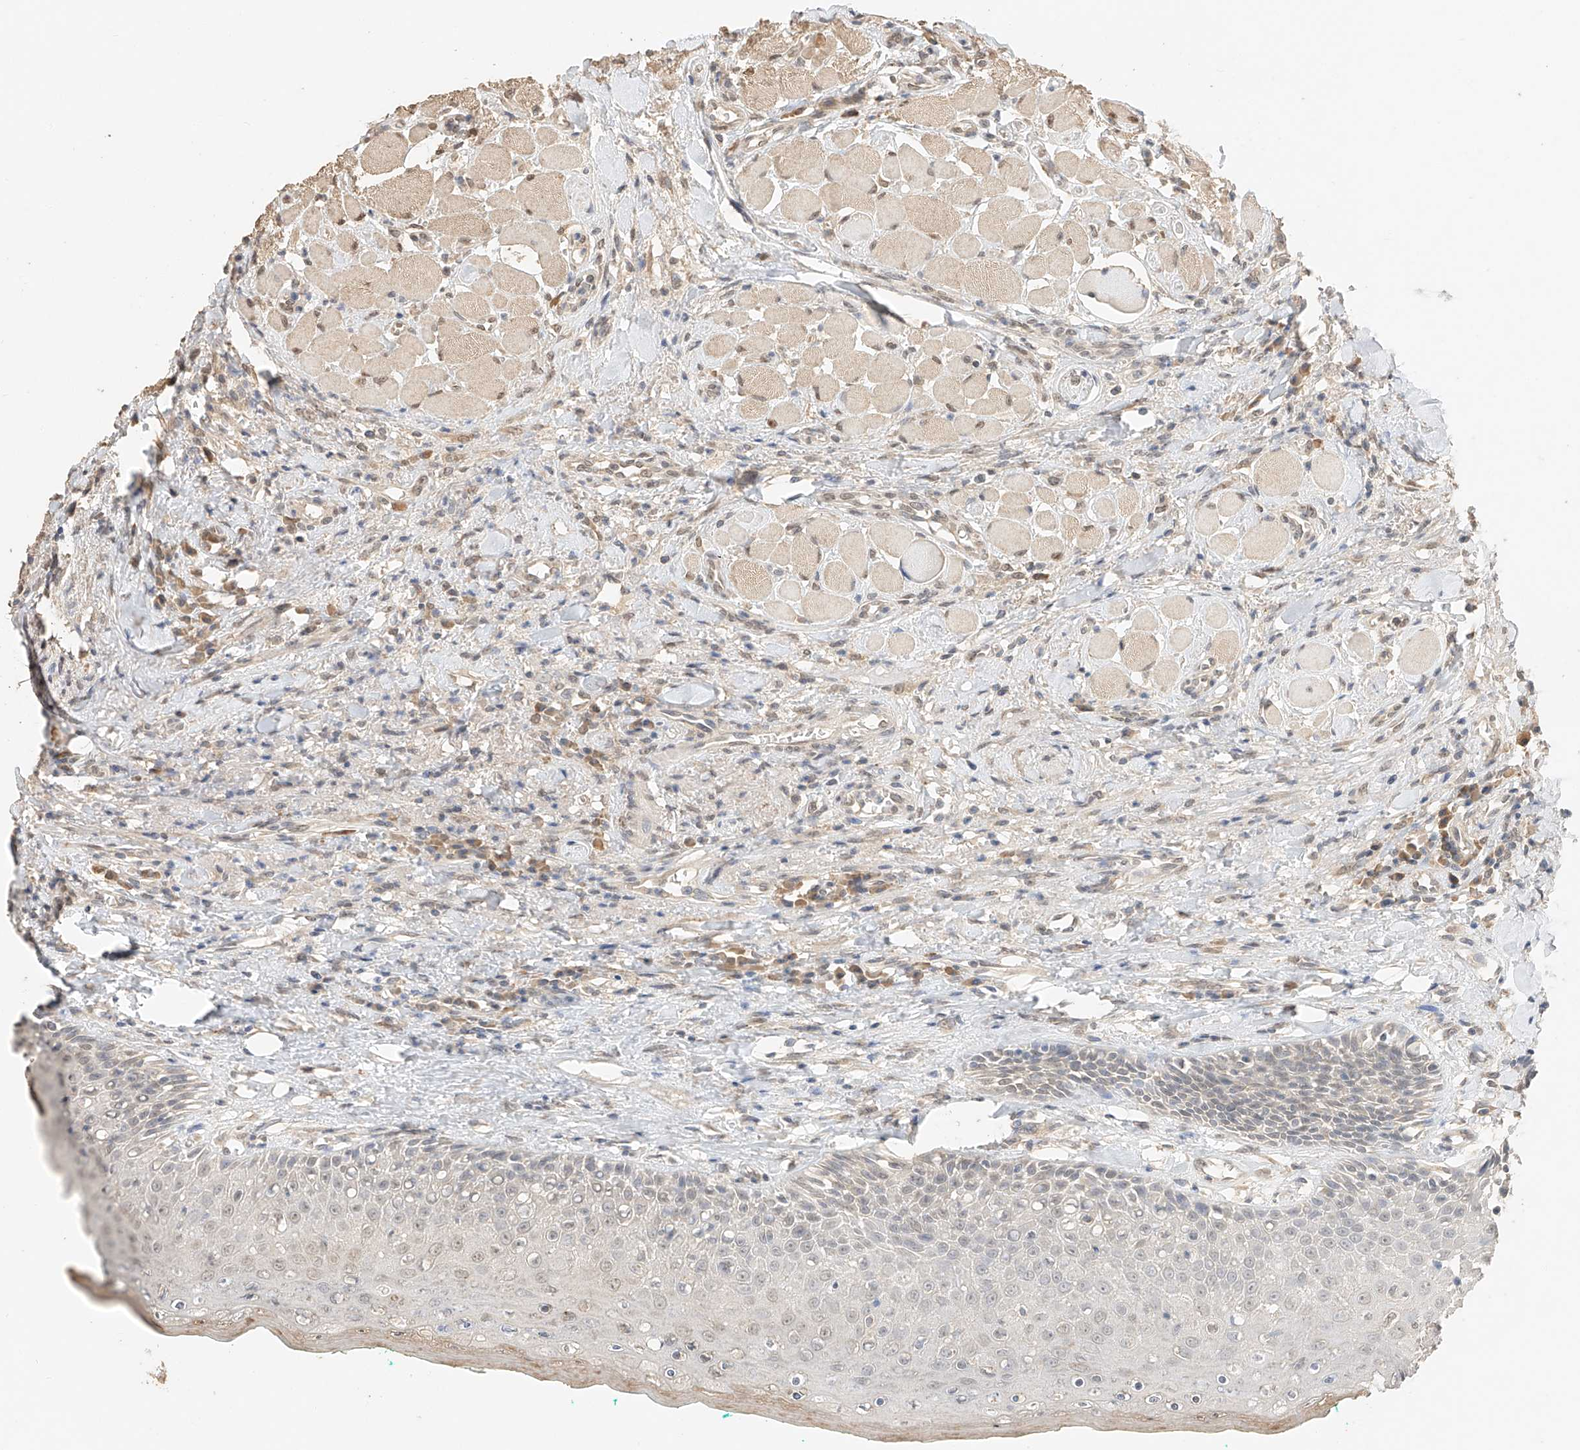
{"staining": {"intensity": "weak", "quantity": "<25%", "location": "nuclear"}, "tissue": "oral mucosa", "cell_type": "Squamous epithelial cells", "image_type": "normal", "snomed": [{"axis": "morphology", "description": "Normal tissue, NOS"}, {"axis": "topography", "description": "Oral tissue"}], "caption": "Protein analysis of unremarkable oral mucosa exhibits no significant staining in squamous epithelial cells.", "gene": "IL22RA2", "patient": {"sex": "female", "age": 70}}